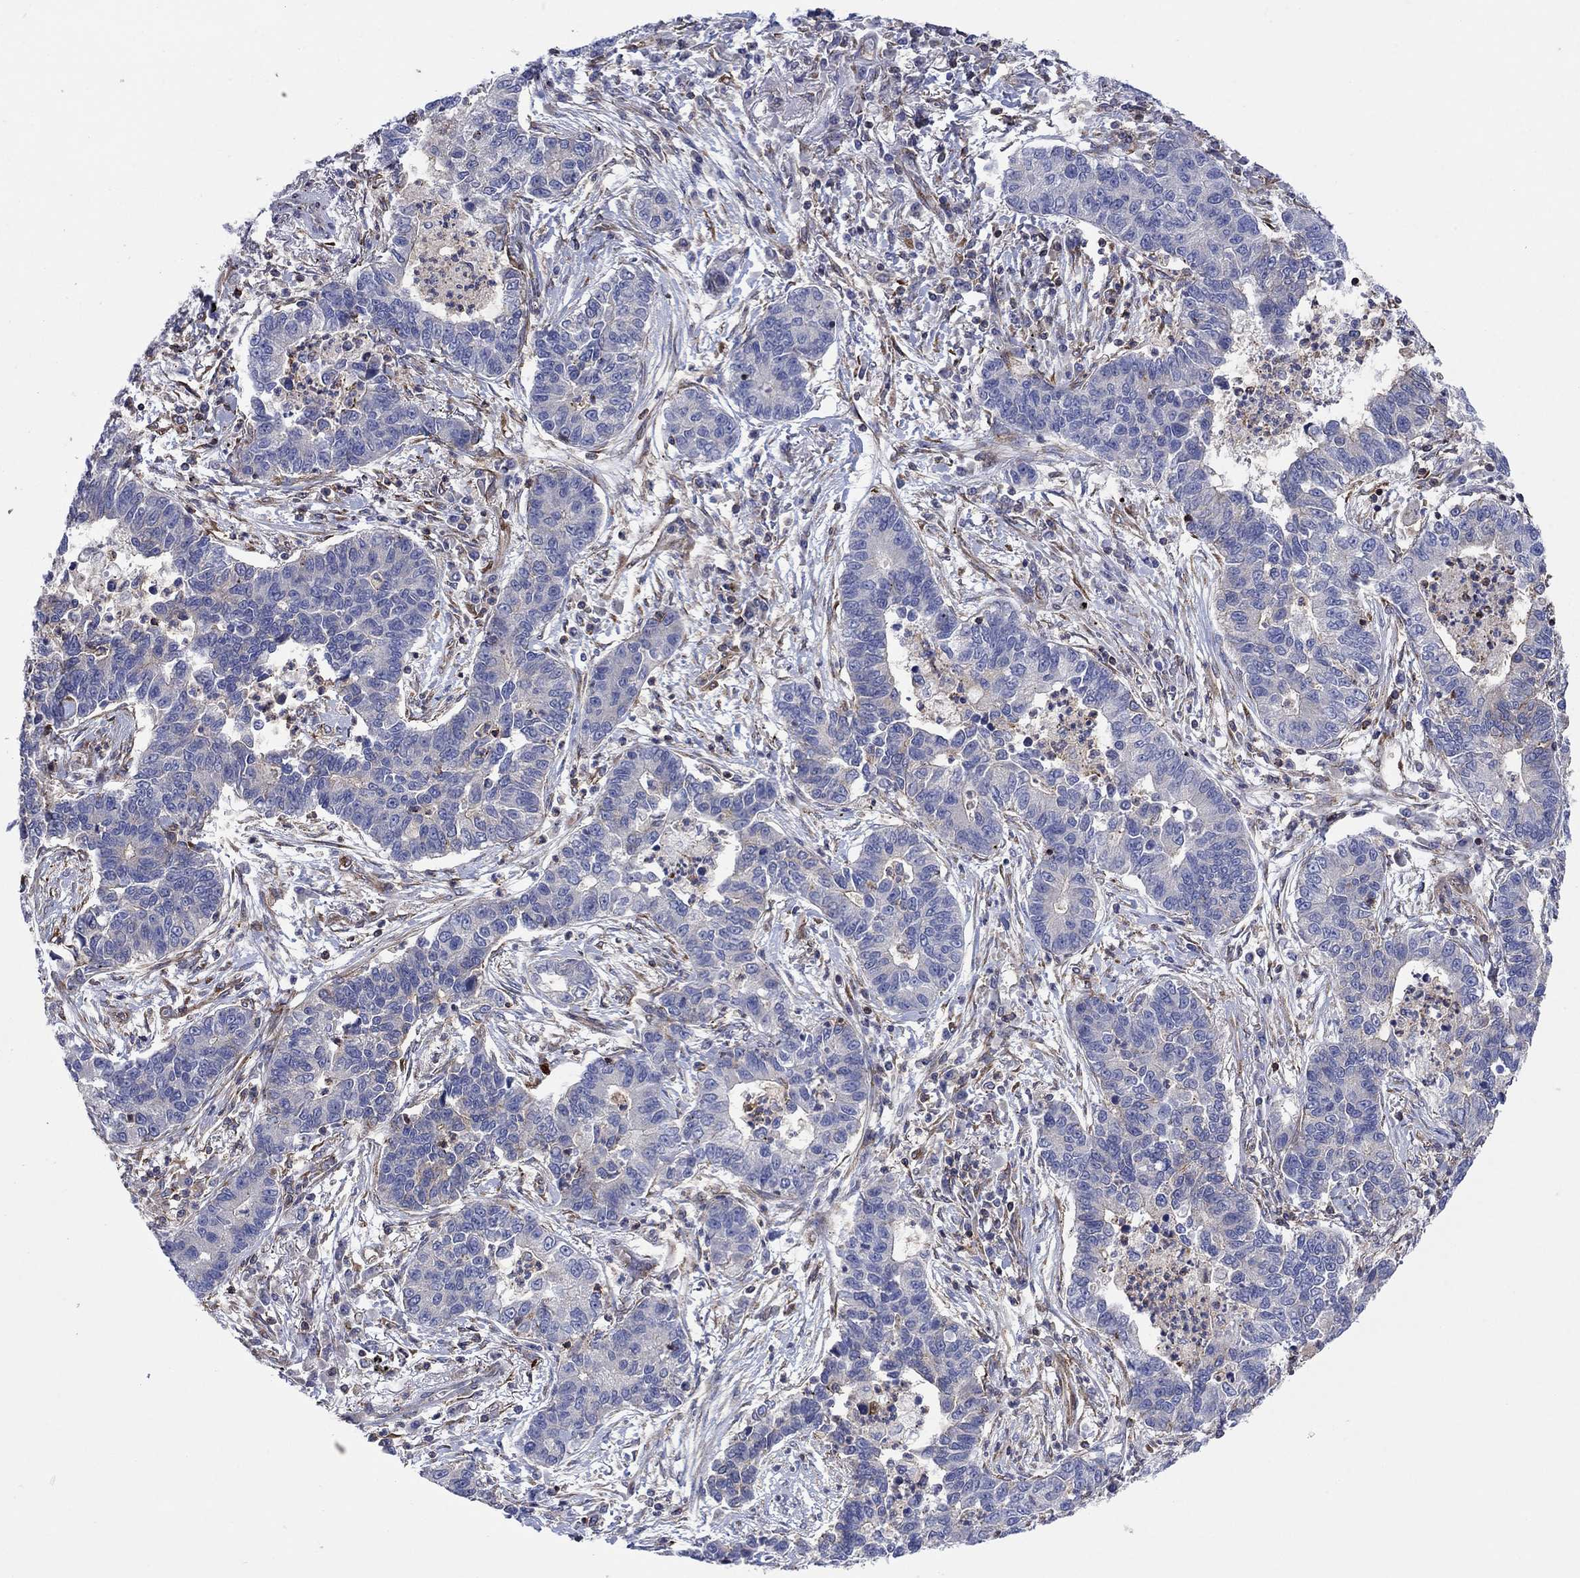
{"staining": {"intensity": "negative", "quantity": "none", "location": "none"}, "tissue": "lung cancer", "cell_type": "Tumor cells", "image_type": "cancer", "snomed": [{"axis": "morphology", "description": "Adenocarcinoma, NOS"}, {"axis": "topography", "description": "Lung"}], "caption": "This is an immunohistochemistry histopathology image of lung adenocarcinoma. There is no staining in tumor cells.", "gene": "PAG1", "patient": {"sex": "female", "age": 57}}